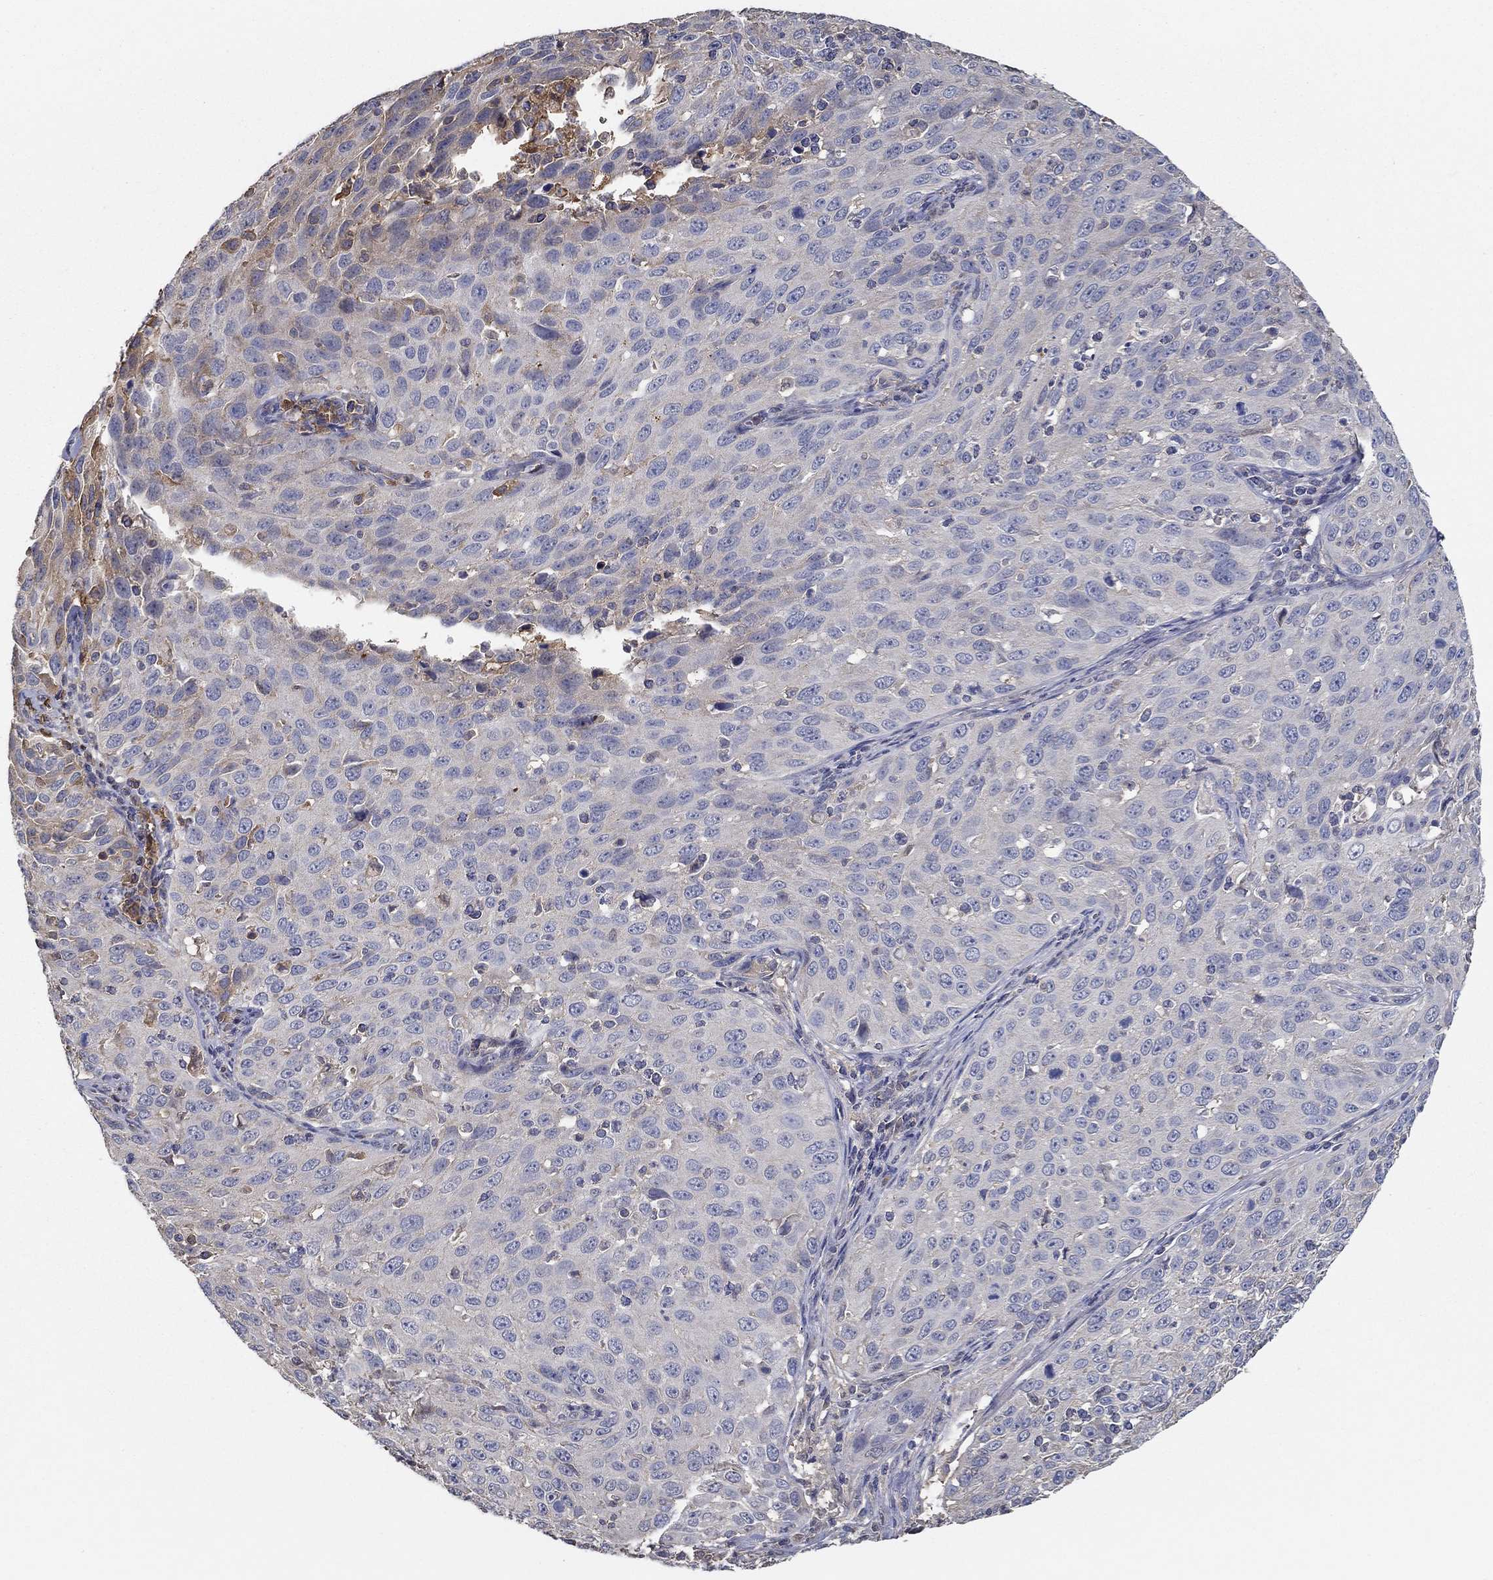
{"staining": {"intensity": "negative", "quantity": "none", "location": "none"}, "tissue": "cervical cancer", "cell_type": "Tumor cells", "image_type": "cancer", "snomed": [{"axis": "morphology", "description": "Squamous cell carcinoma, NOS"}, {"axis": "topography", "description": "Cervix"}], "caption": "Squamous cell carcinoma (cervical) stained for a protein using IHC displays no expression tumor cells.", "gene": "IL10", "patient": {"sex": "female", "age": 26}}